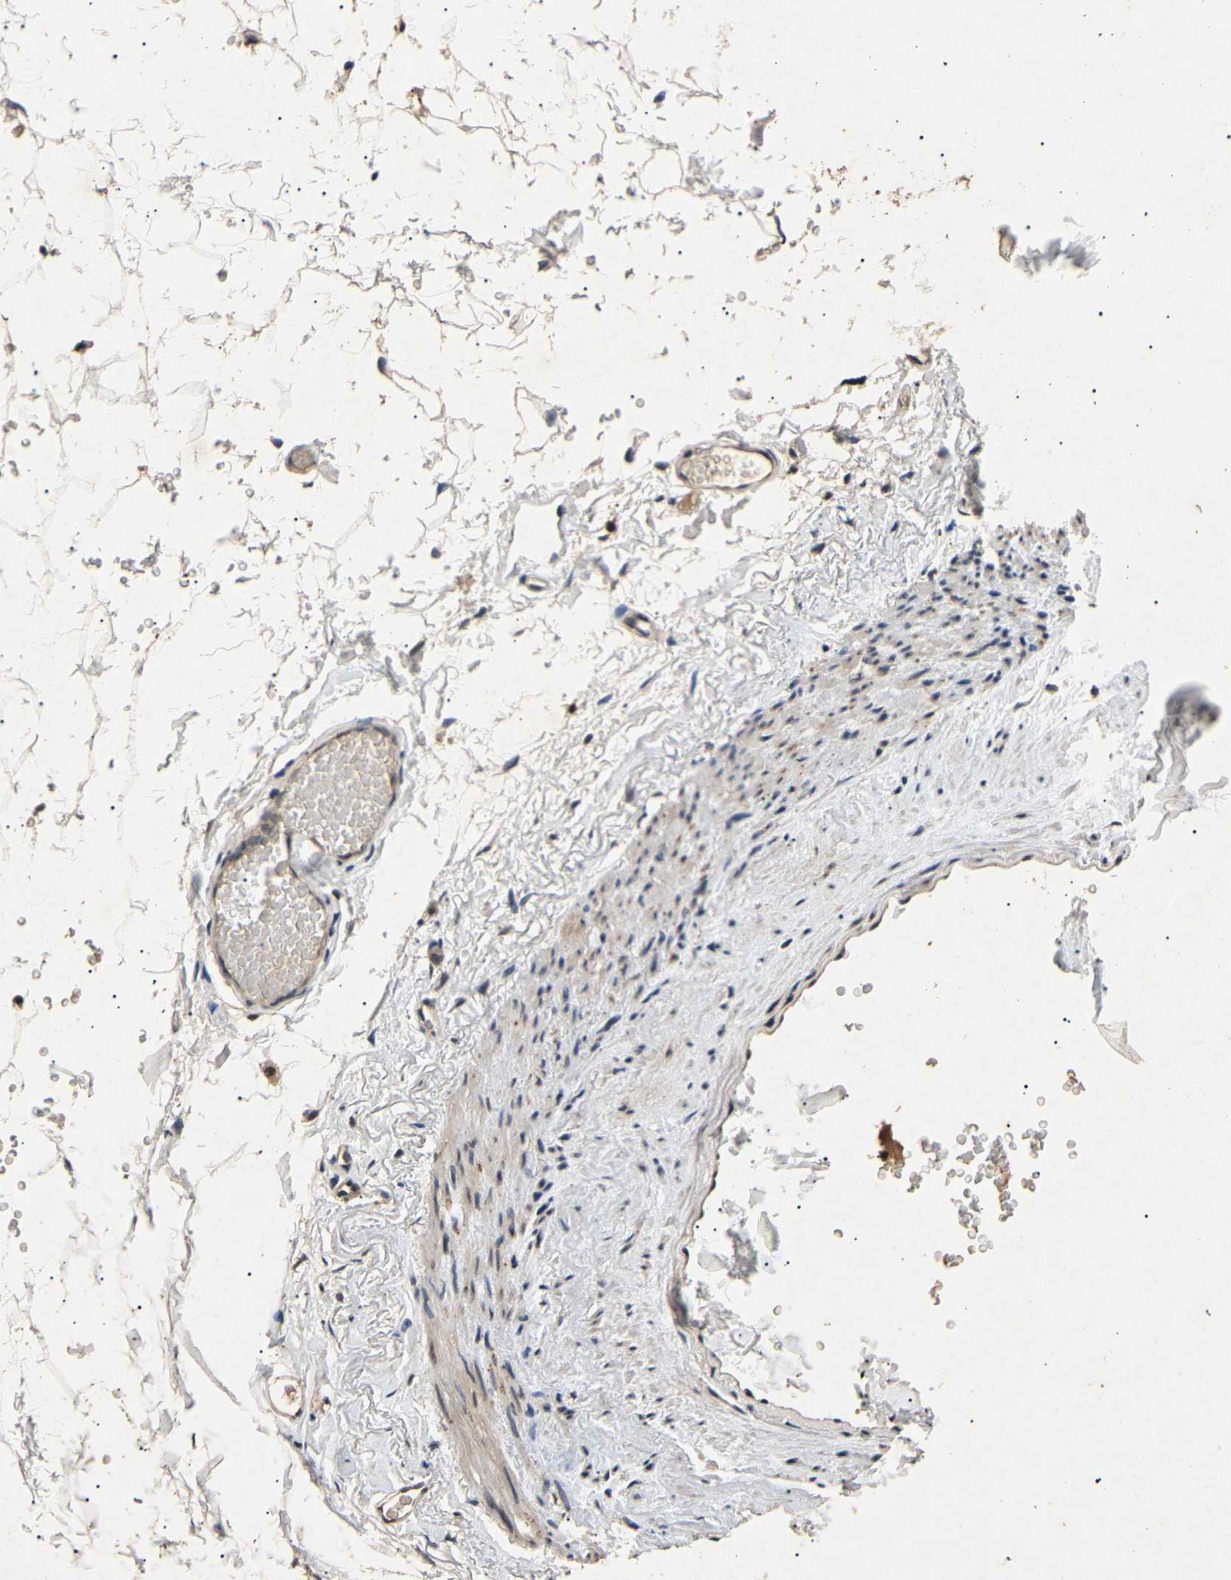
{"staining": {"intensity": "weak", "quantity": ">75%", "location": "cytoplasmic/membranous"}, "tissue": "adipose tissue", "cell_type": "Adipocytes", "image_type": "normal", "snomed": [{"axis": "morphology", "description": "Normal tissue, NOS"}, {"axis": "topography", "description": "Breast"}, {"axis": "topography", "description": "Soft tissue"}], "caption": "Adipocytes display weak cytoplasmic/membranous positivity in about >75% of cells in benign adipose tissue. Using DAB (3,3'-diaminobenzidine) (brown) and hematoxylin (blue) stains, captured at high magnification using brightfield microscopy.", "gene": "PARN", "patient": {"sex": "female", "age": 75}}